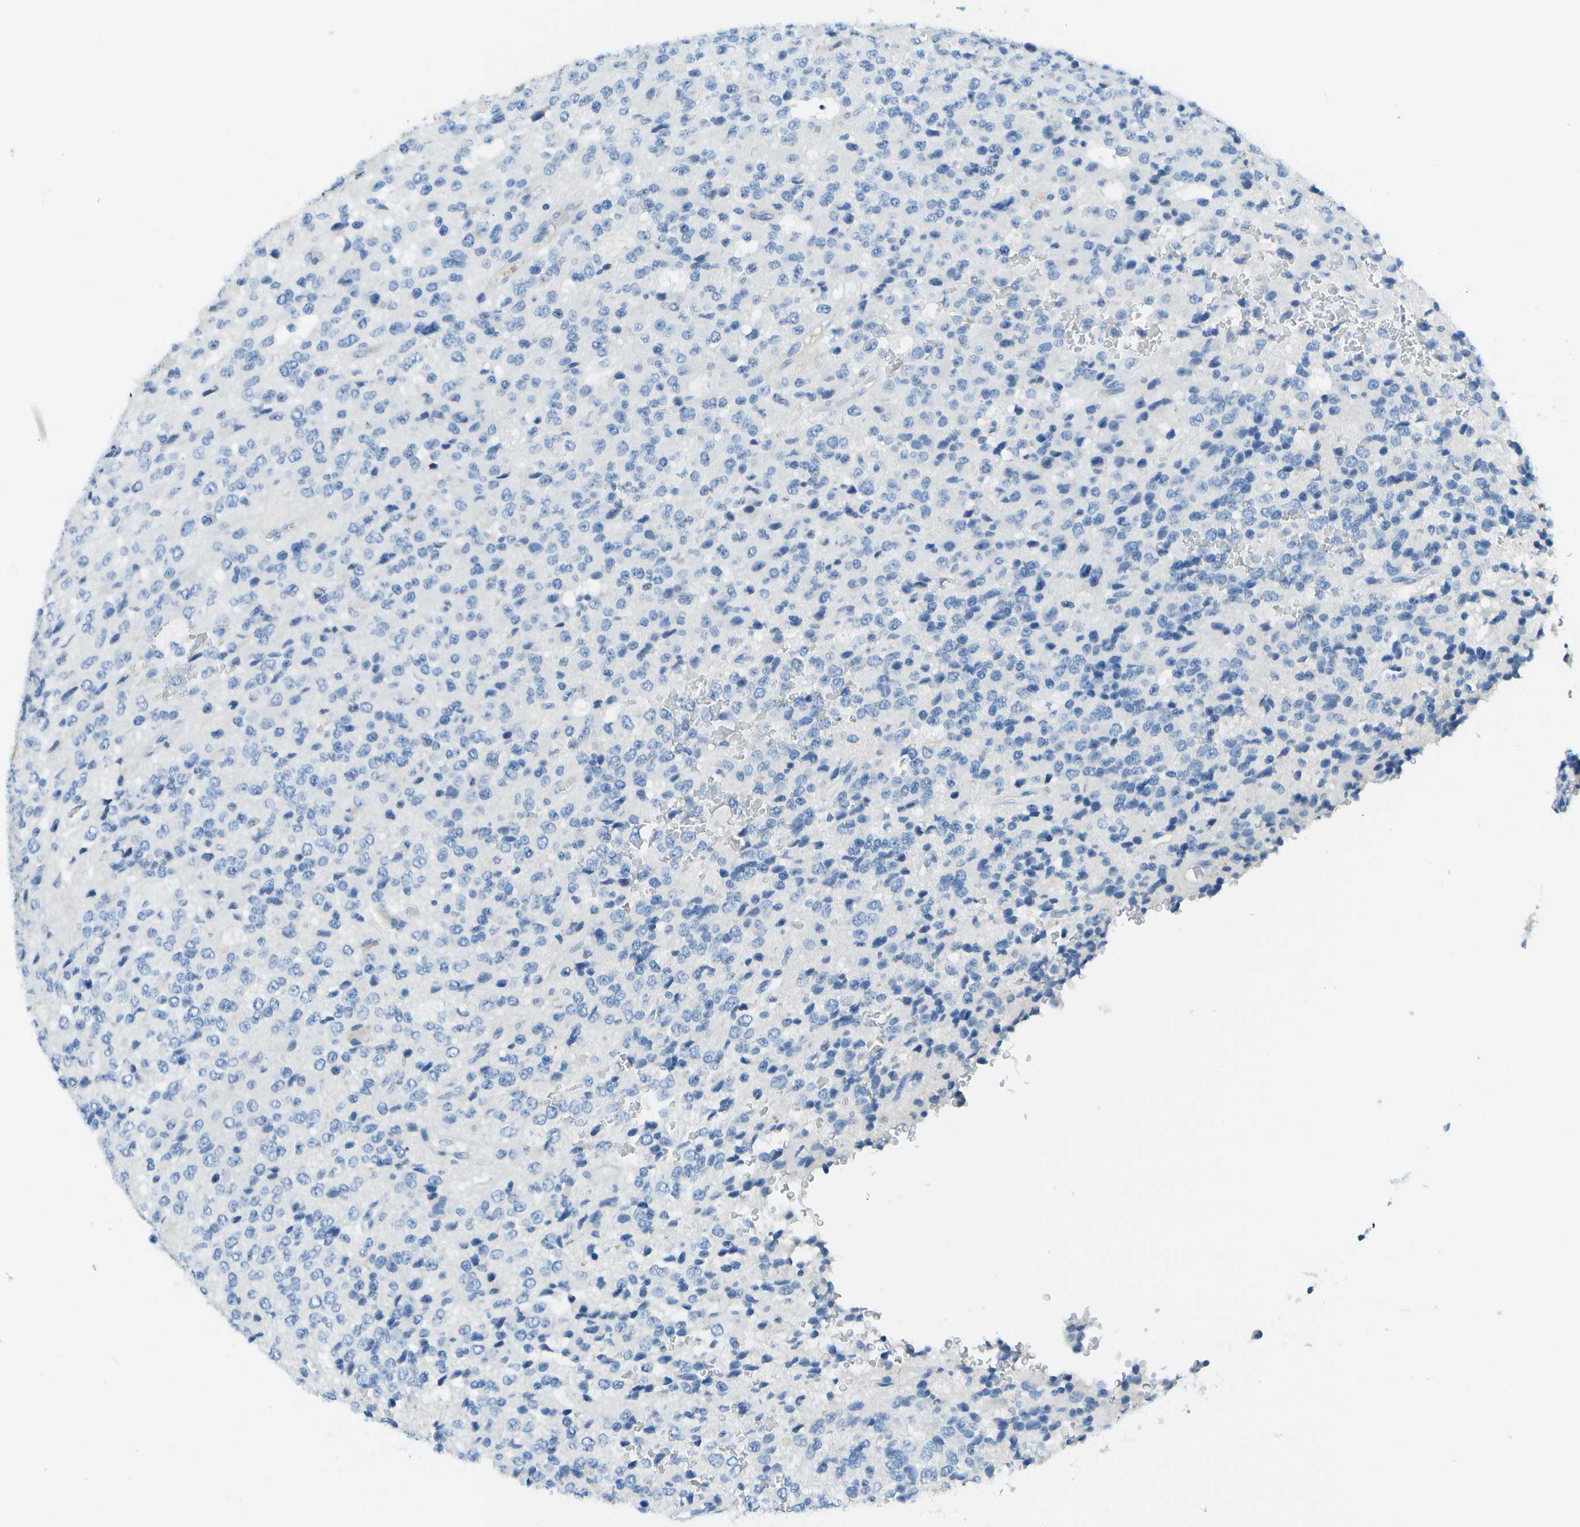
{"staining": {"intensity": "negative", "quantity": "none", "location": "none"}, "tissue": "glioma", "cell_type": "Tumor cells", "image_type": "cancer", "snomed": [{"axis": "morphology", "description": "Glioma, malignant, High grade"}, {"axis": "topography", "description": "pancreas cauda"}], "caption": "There is no significant expression in tumor cells of malignant glioma (high-grade).", "gene": "C1S", "patient": {"sex": "male", "age": 60}}